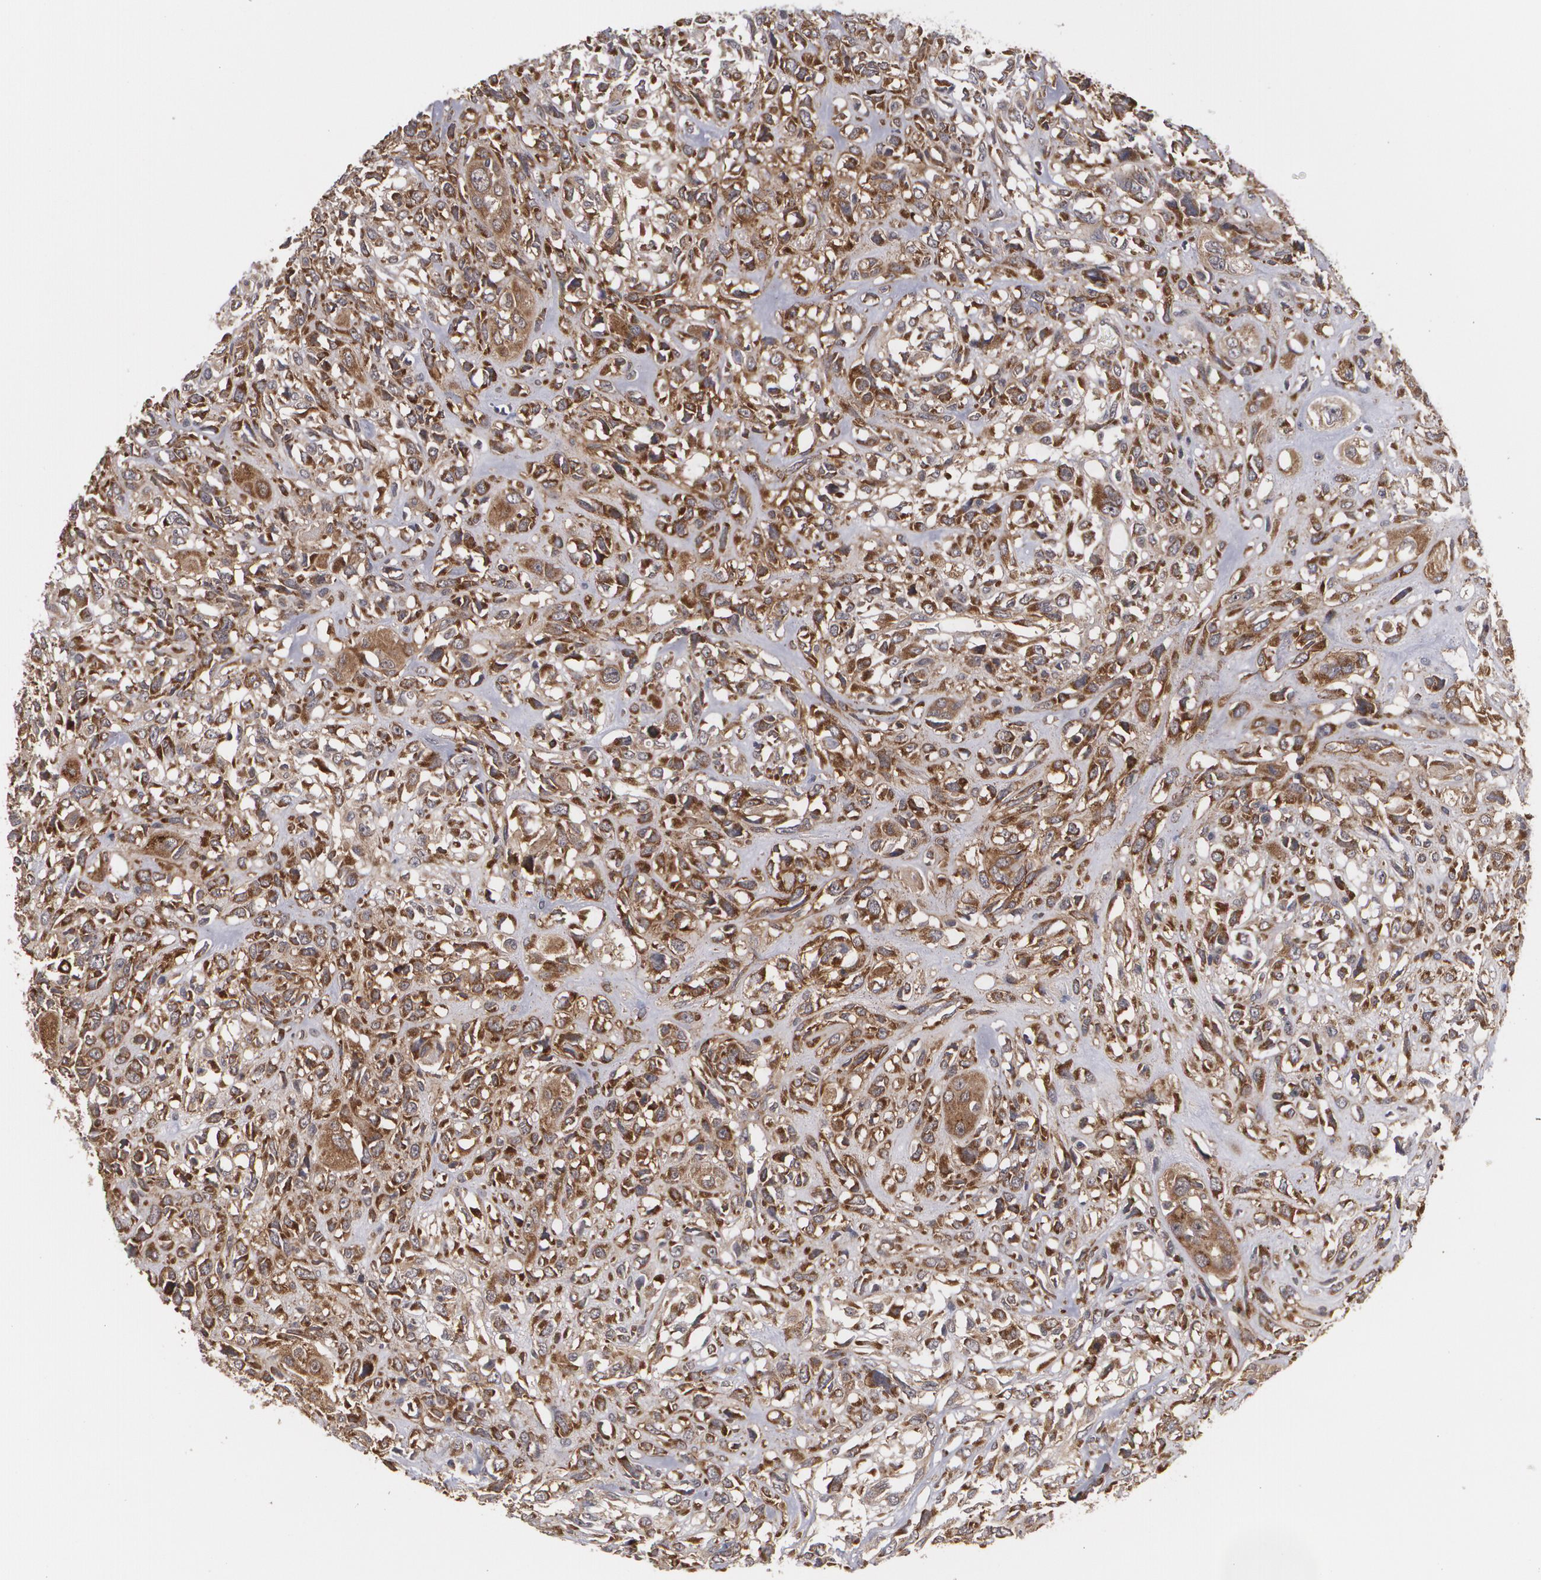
{"staining": {"intensity": "moderate", "quantity": "<25%", "location": "cytoplasmic/membranous"}, "tissue": "head and neck cancer", "cell_type": "Tumor cells", "image_type": "cancer", "snomed": [{"axis": "morphology", "description": "Neoplasm, malignant, NOS"}, {"axis": "topography", "description": "Salivary gland"}, {"axis": "topography", "description": "Head-Neck"}], "caption": "Immunohistochemistry histopathology image of head and neck cancer stained for a protein (brown), which shows low levels of moderate cytoplasmic/membranous expression in about <25% of tumor cells.", "gene": "BMP6", "patient": {"sex": "male", "age": 43}}